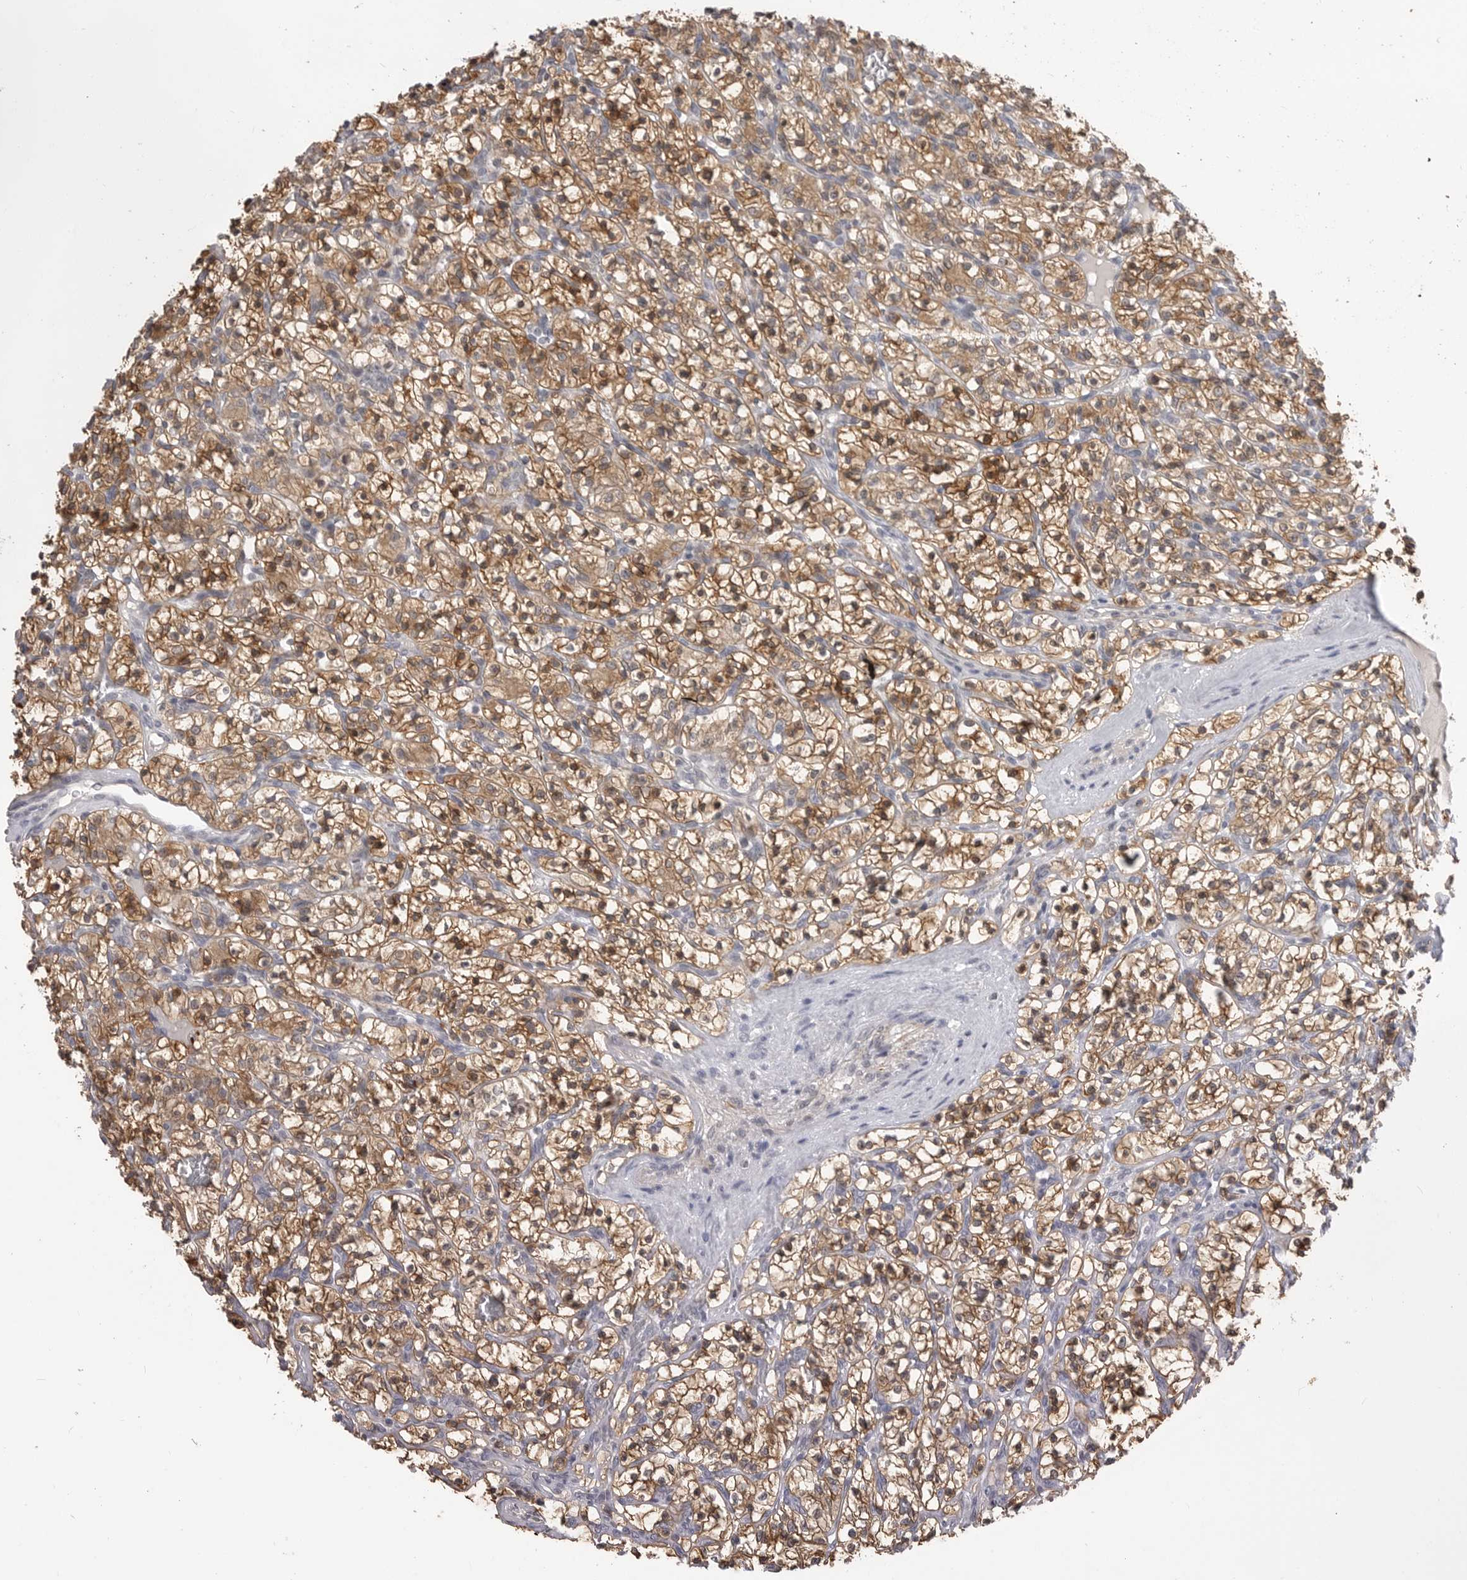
{"staining": {"intensity": "moderate", "quantity": ">75%", "location": "cytoplasmic/membranous"}, "tissue": "renal cancer", "cell_type": "Tumor cells", "image_type": "cancer", "snomed": [{"axis": "morphology", "description": "Adenocarcinoma, NOS"}, {"axis": "topography", "description": "Kidney"}], "caption": "Adenocarcinoma (renal) stained for a protein (brown) displays moderate cytoplasmic/membranous positive expression in approximately >75% of tumor cells.", "gene": "PLEKHF1", "patient": {"sex": "female", "age": 57}}